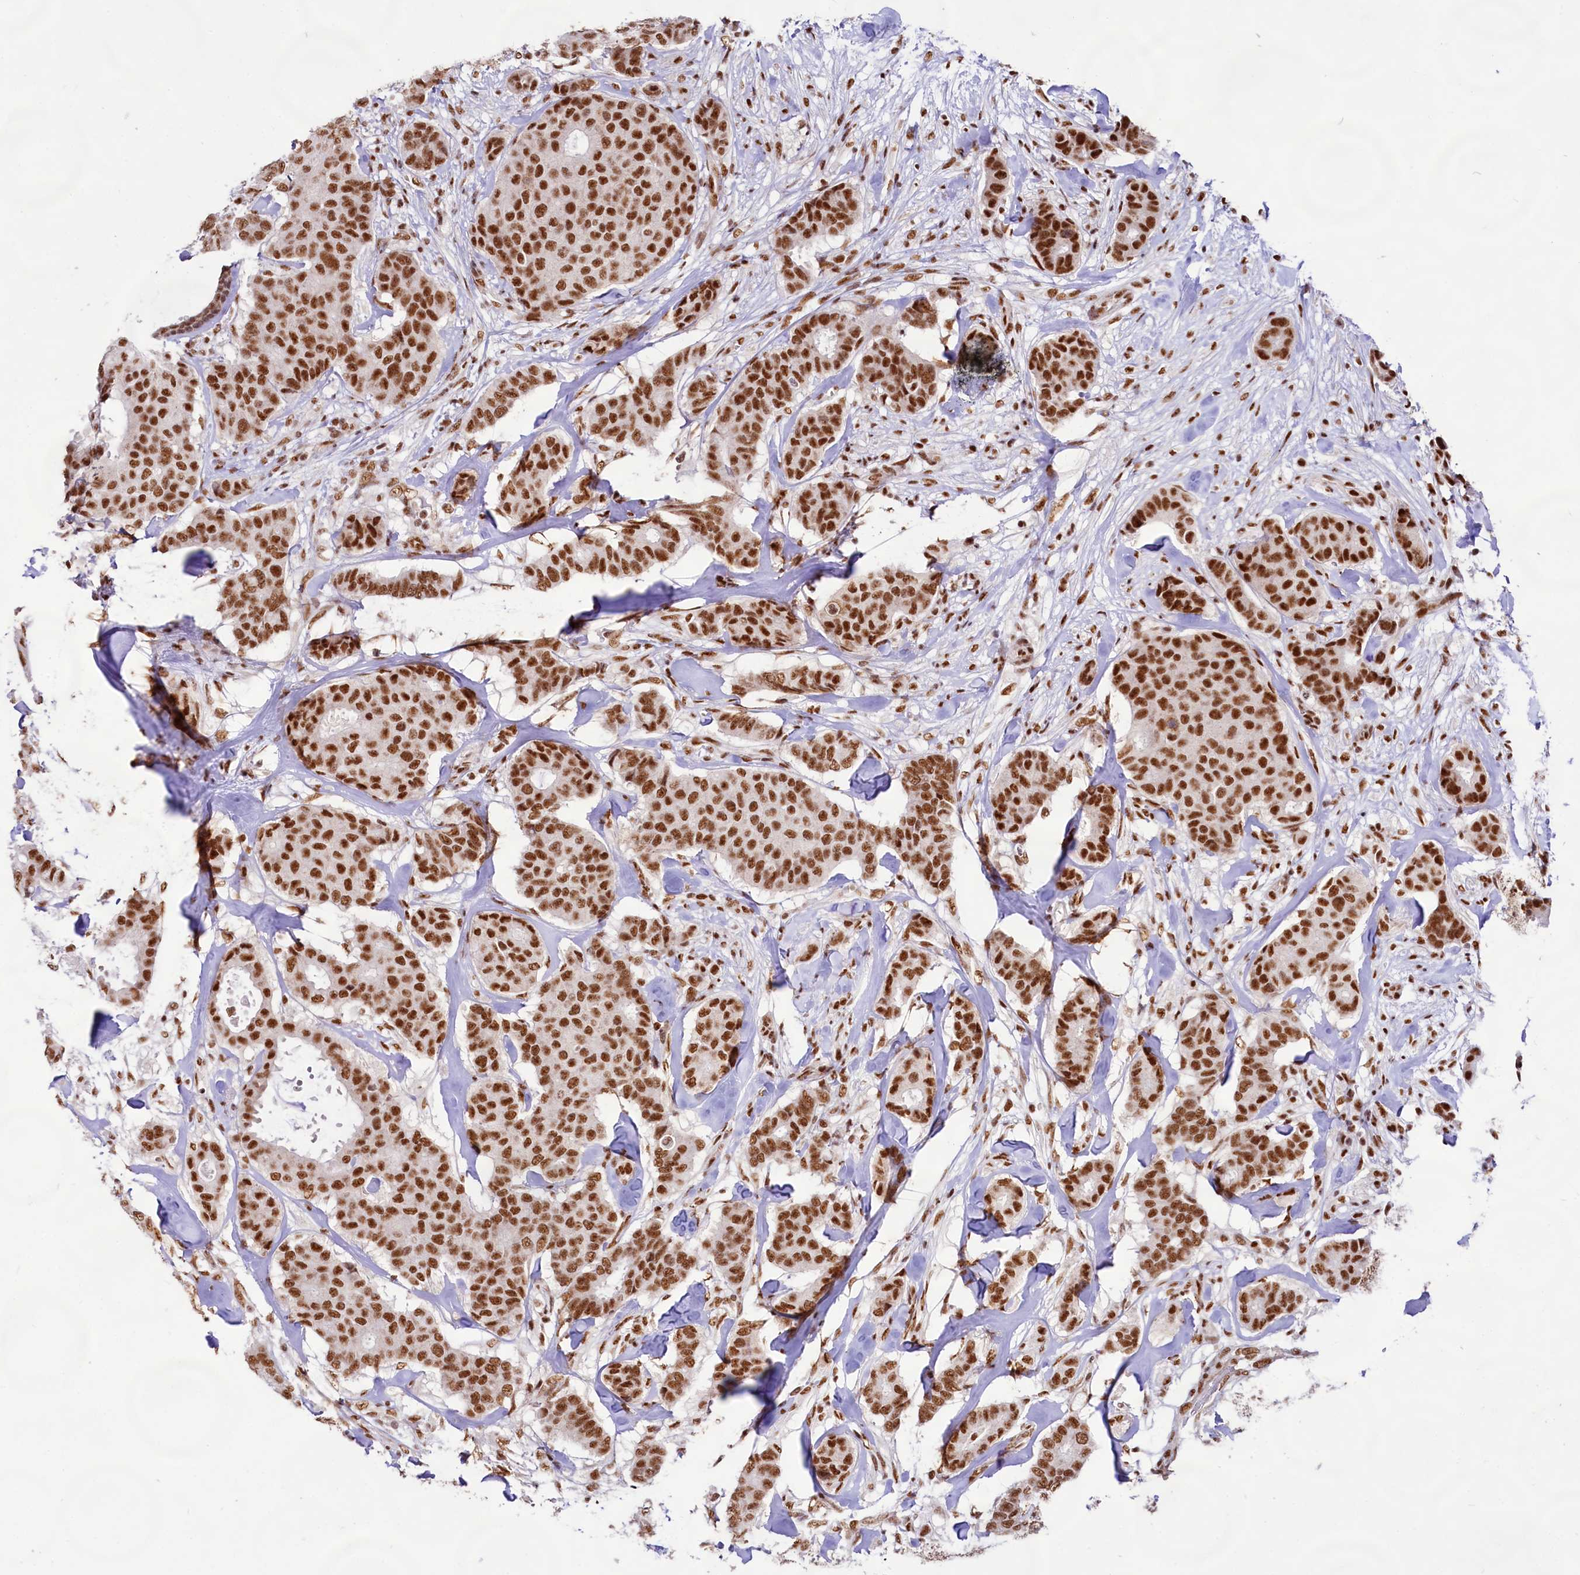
{"staining": {"intensity": "strong", "quantity": ">75%", "location": "nuclear"}, "tissue": "breast cancer", "cell_type": "Tumor cells", "image_type": "cancer", "snomed": [{"axis": "morphology", "description": "Duct carcinoma"}, {"axis": "topography", "description": "Breast"}], "caption": "IHC photomicrograph of breast infiltrating ductal carcinoma stained for a protein (brown), which shows high levels of strong nuclear expression in about >75% of tumor cells.", "gene": "HIRA", "patient": {"sex": "female", "age": 75}}